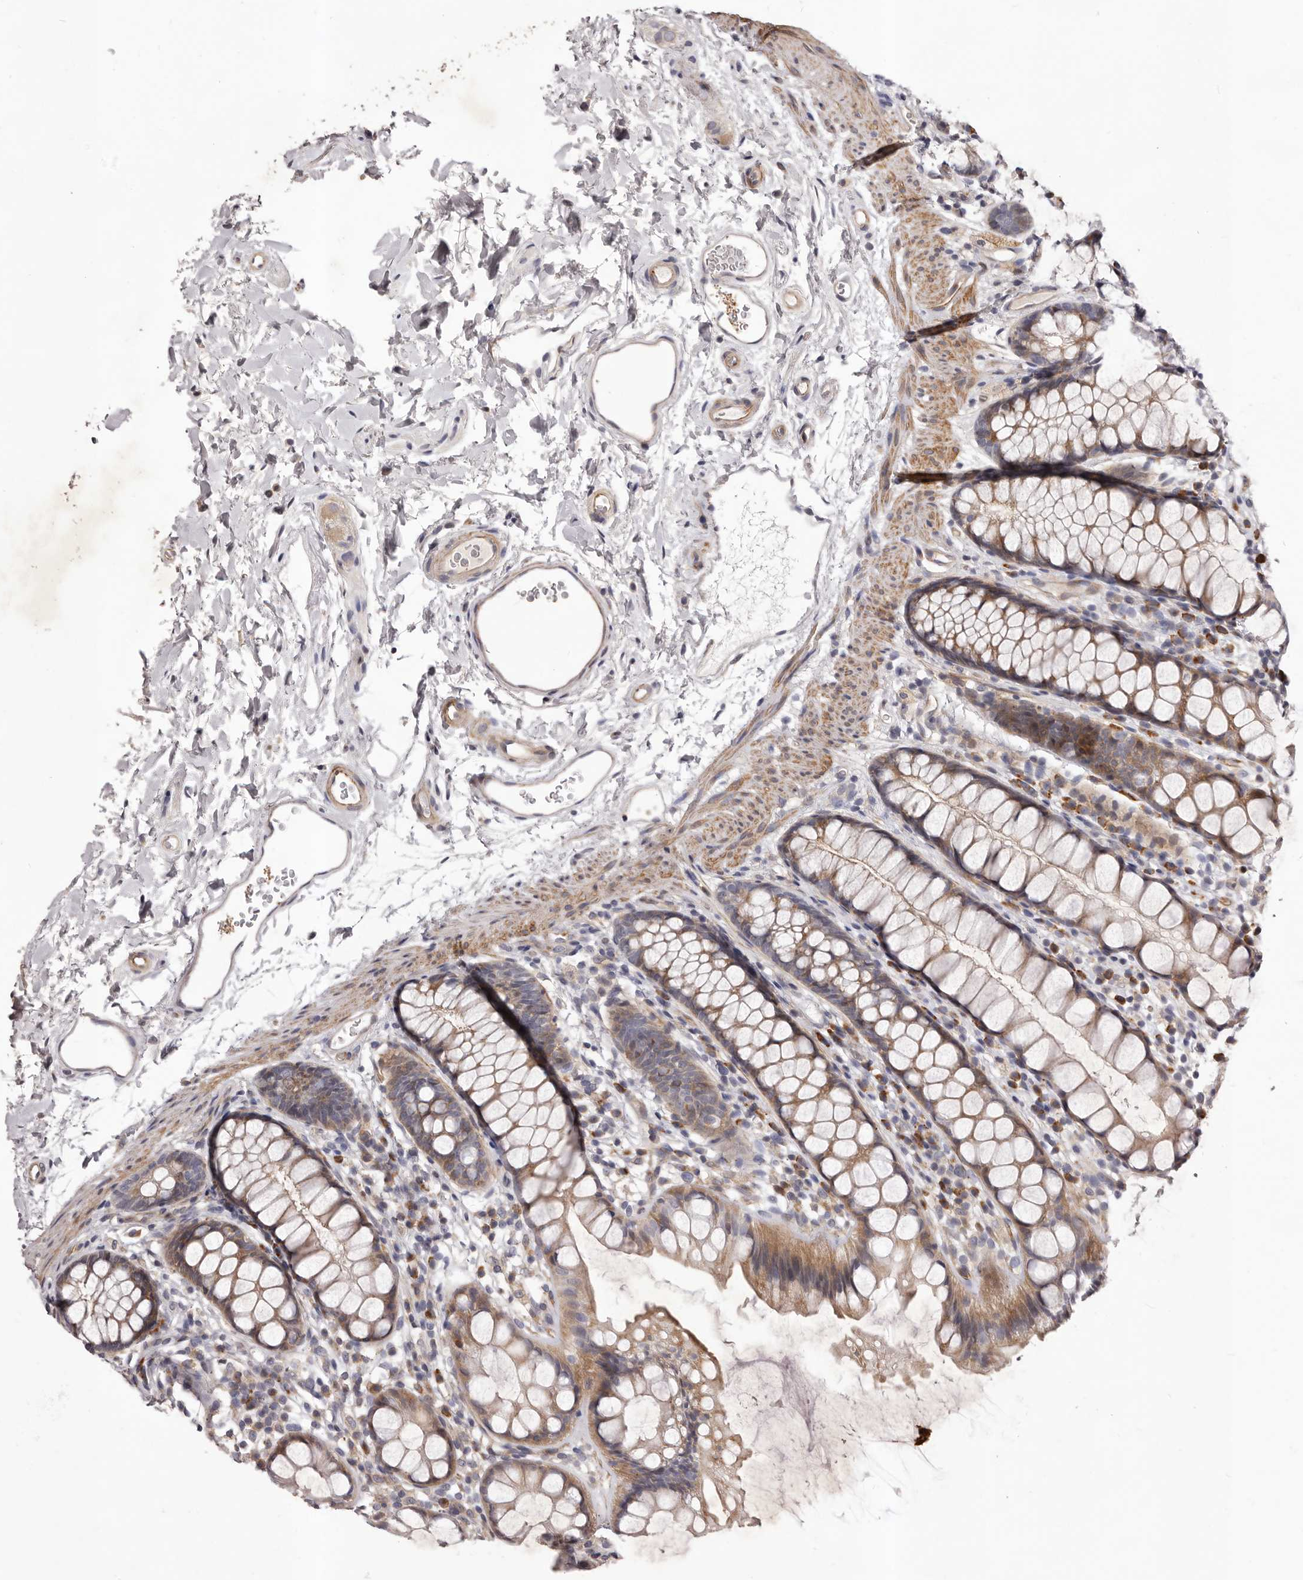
{"staining": {"intensity": "moderate", "quantity": ">75%", "location": "cytoplasmic/membranous"}, "tissue": "rectum", "cell_type": "Glandular cells", "image_type": "normal", "snomed": [{"axis": "morphology", "description": "Normal tissue, NOS"}, {"axis": "topography", "description": "Rectum"}], "caption": "DAB immunohistochemical staining of benign rectum displays moderate cytoplasmic/membranous protein expression in approximately >75% of glandular cells.", "gene": "ALPK1", "patient": {"sex": "female", "age": 65}}